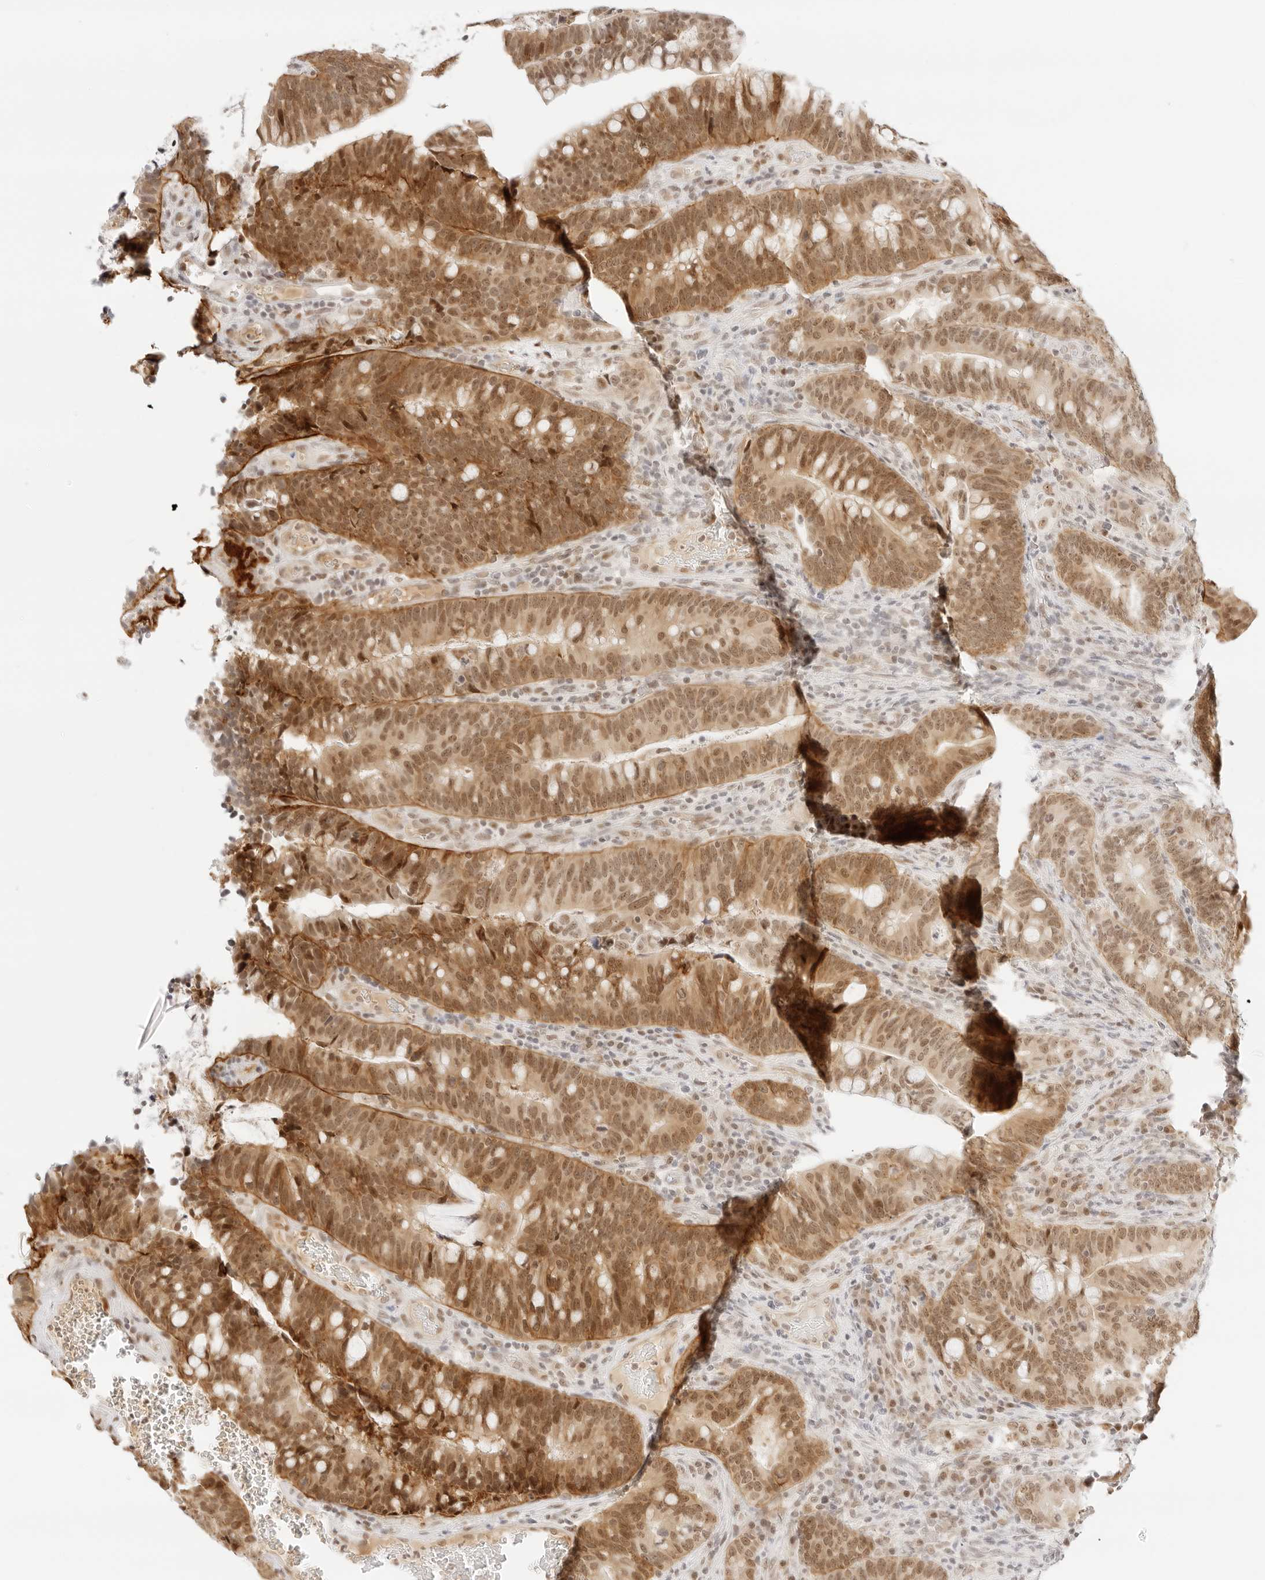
{"staining": {"intensity": "moderate", "quantity": ">75%", "location": "cytoplasmic/membranous,nuclear"}, "tissue": "colorectal cancer", "cell_type": "Tumor cells", "image_type": "cancer", "snomed": [{"axis": "morphology", "description": "Adenocarcinoma, NOS"}, {"axis": "topography", "description": "Colon"}], "caption": "Tumor cells show medium levels of moderate cytoplasmic/membranous and nuclear staining in about >75% of cells in colorectal adenocarcinoma.", "gene": "ITGA6", "patient": {"sex": "female", "age": 66}}